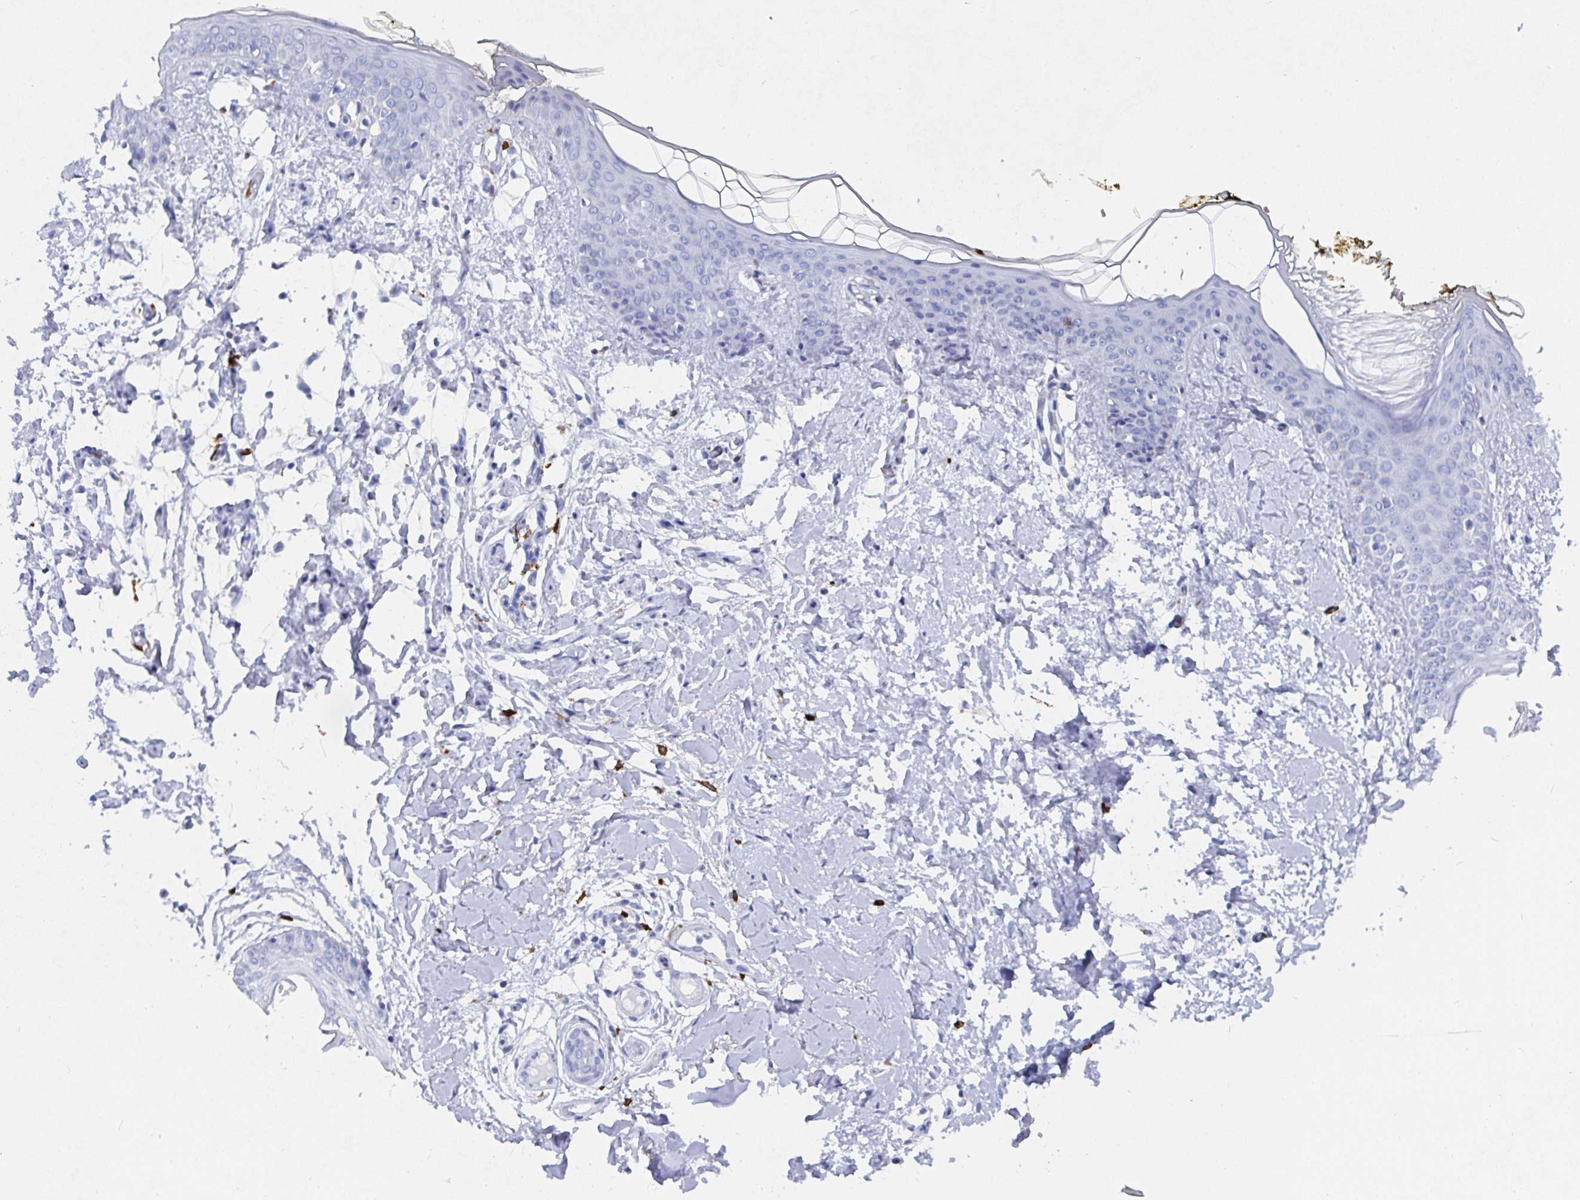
{"staining": {"intensity": "negative", "quantity": "none", "location": "none"}, "tissue": "skin", "cell_type": "Fibroblasts", "image_type": "normal", "snomed": [{"axis": "morphology", "description": "Normal tissue, NOS"}, {"axis": "topography", "description": "Skin"}], "caption": "DAB immunohistochemical staining of normal skin exhibits no significant positivity in fibroblasts.", "gene": "GRIA1", "patient": {"sex": "female", "age": 34}}